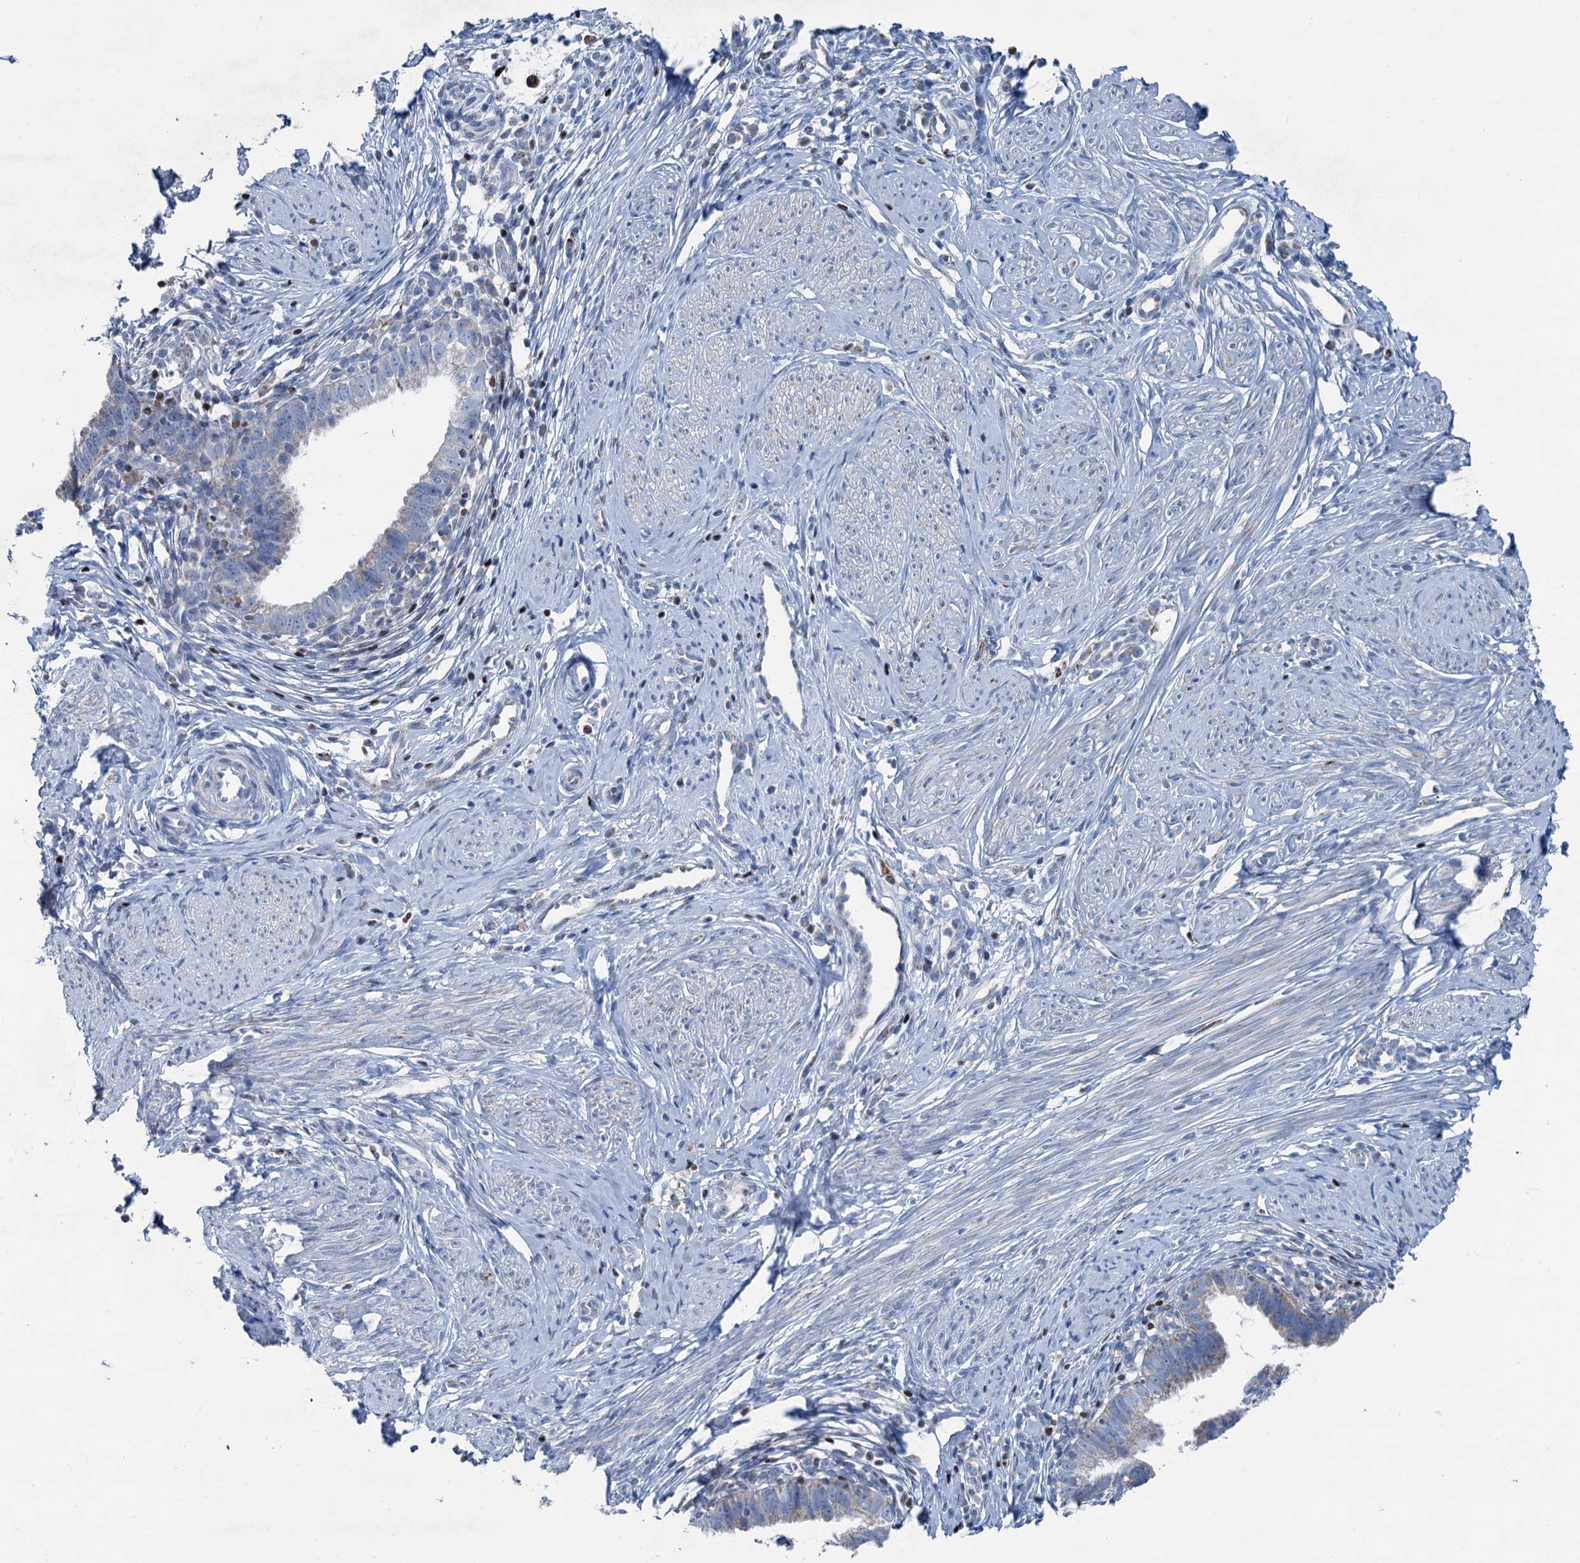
{"staining": {"intensity": "weak", "quantity": "<25%", "location": "cytoplasmic/membranous"}, "tissue": "cervical cancer", "cell_type": "Tumor cells", "image_type": "cancer", "snomed": [{"axis": "morphology", "description": "Adenocarcinoma, NOS"}, {"axis": "topography", "description": "Cervix"}], "caption": "Immunohistochemical staining of human cervical cancer demonstrates no significant staining in tumor cells. The staining was performed using DAB to visualize the protein expression in brown, while the nuclei were stained in blue with hematoxylin (Magnification: 20x).", "gene": "ELP4", "patient": {"sex": "female", "age": 36}}